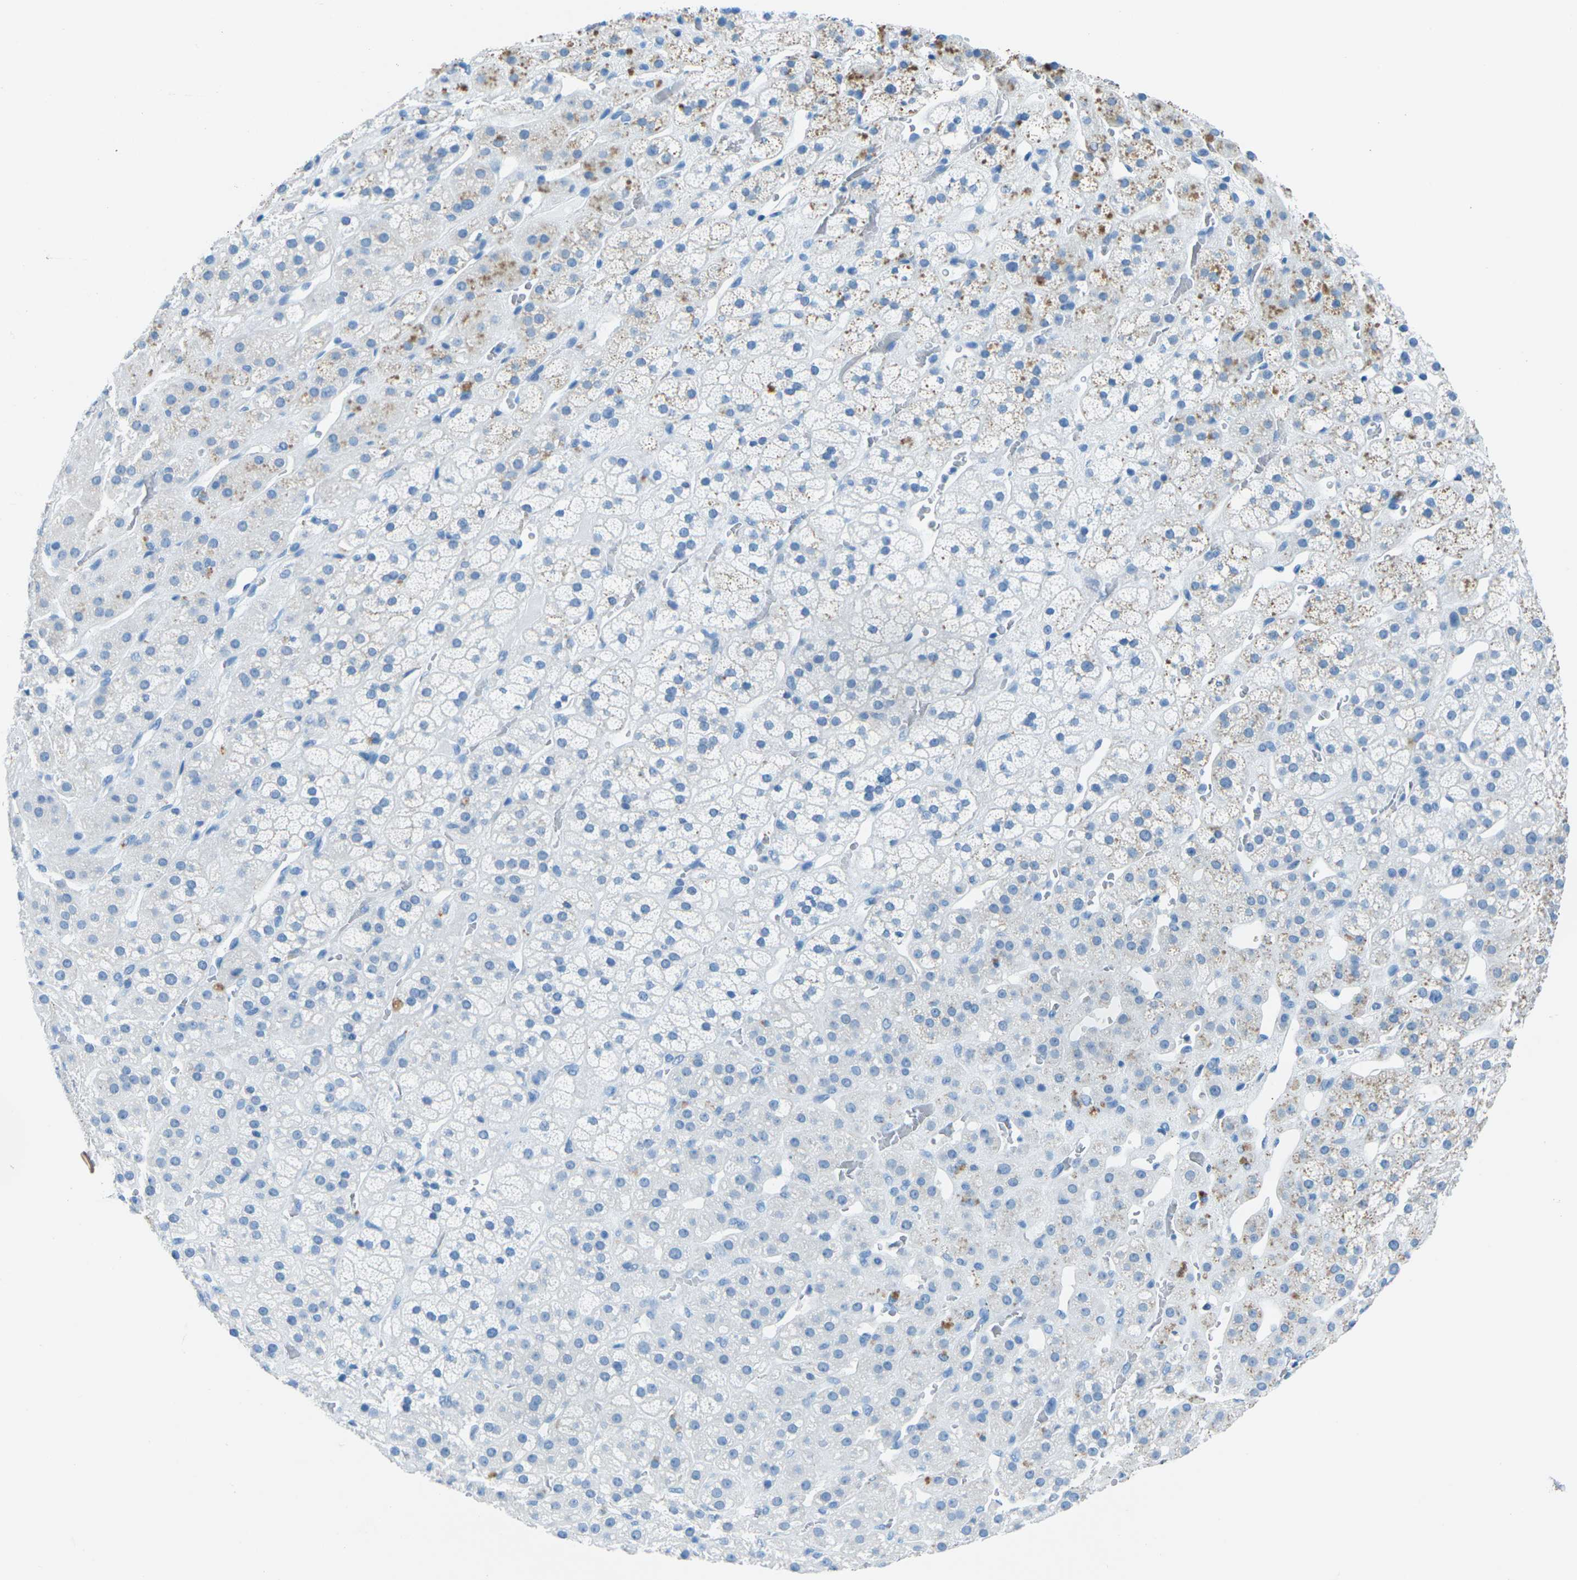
{"staining": {"intensity": "negative", "quantity": "none", "location": "none"}, "tissue": "adrenal gland", "cell_type": "Glandular cells", "image_type": "normal", "snomed": [{"axis": "morphology", "description": "Normal tissue, NOS"}, {"axis": "topography", "description": "Adrenal gland"}], "caption": "Immunohistochemical staining of benign adrenal gland reveals no significant positivity in glandular cells. (DAB immunohistochemistry, high magnification).", "gene": "MYH8", "patient": {"sex": "male", "age": 56}}